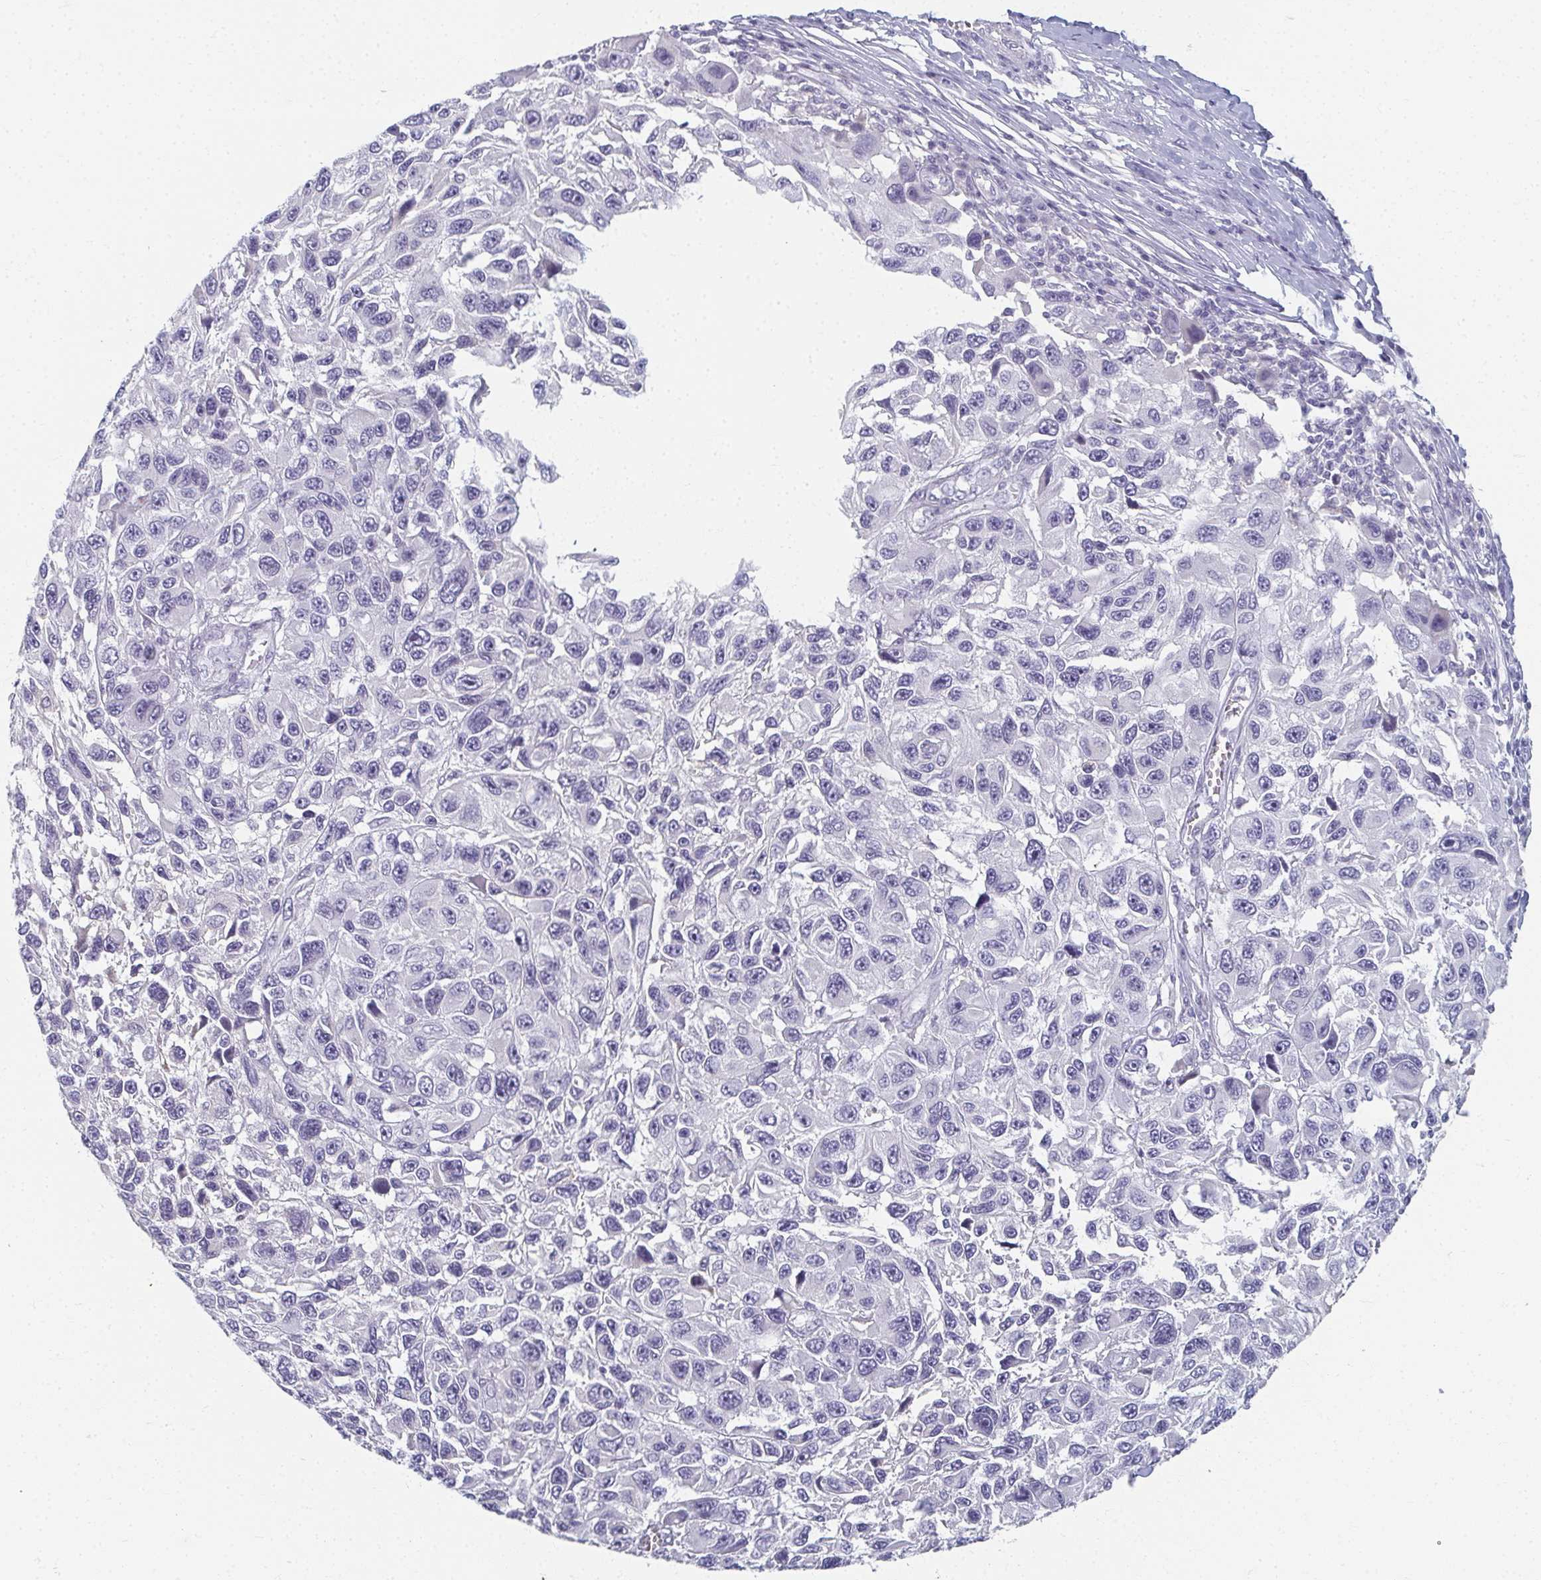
{"staining": {"intensity": "negative", "quantity": "none", "location": "none"}, "tissue": "melanoma", "cell_type": "Tumor cells", "image_type": "cancer", "snomed": [{"axis": "morphology", "description": "Malignant melanoma, NOS"}, {"axis": "topography", "description": "Skin"}], "caption": "Tumor cells are negative for protein expression in human melanoma. Brightfield microscopy of immunohistochemistry stained with DAB (3,3'-diaminobenzidine) (brown) and hematoxylin (blue), captured at high magnification.", "gene": "CAMKV", "patient": {"sex": "male", "age": 53}}